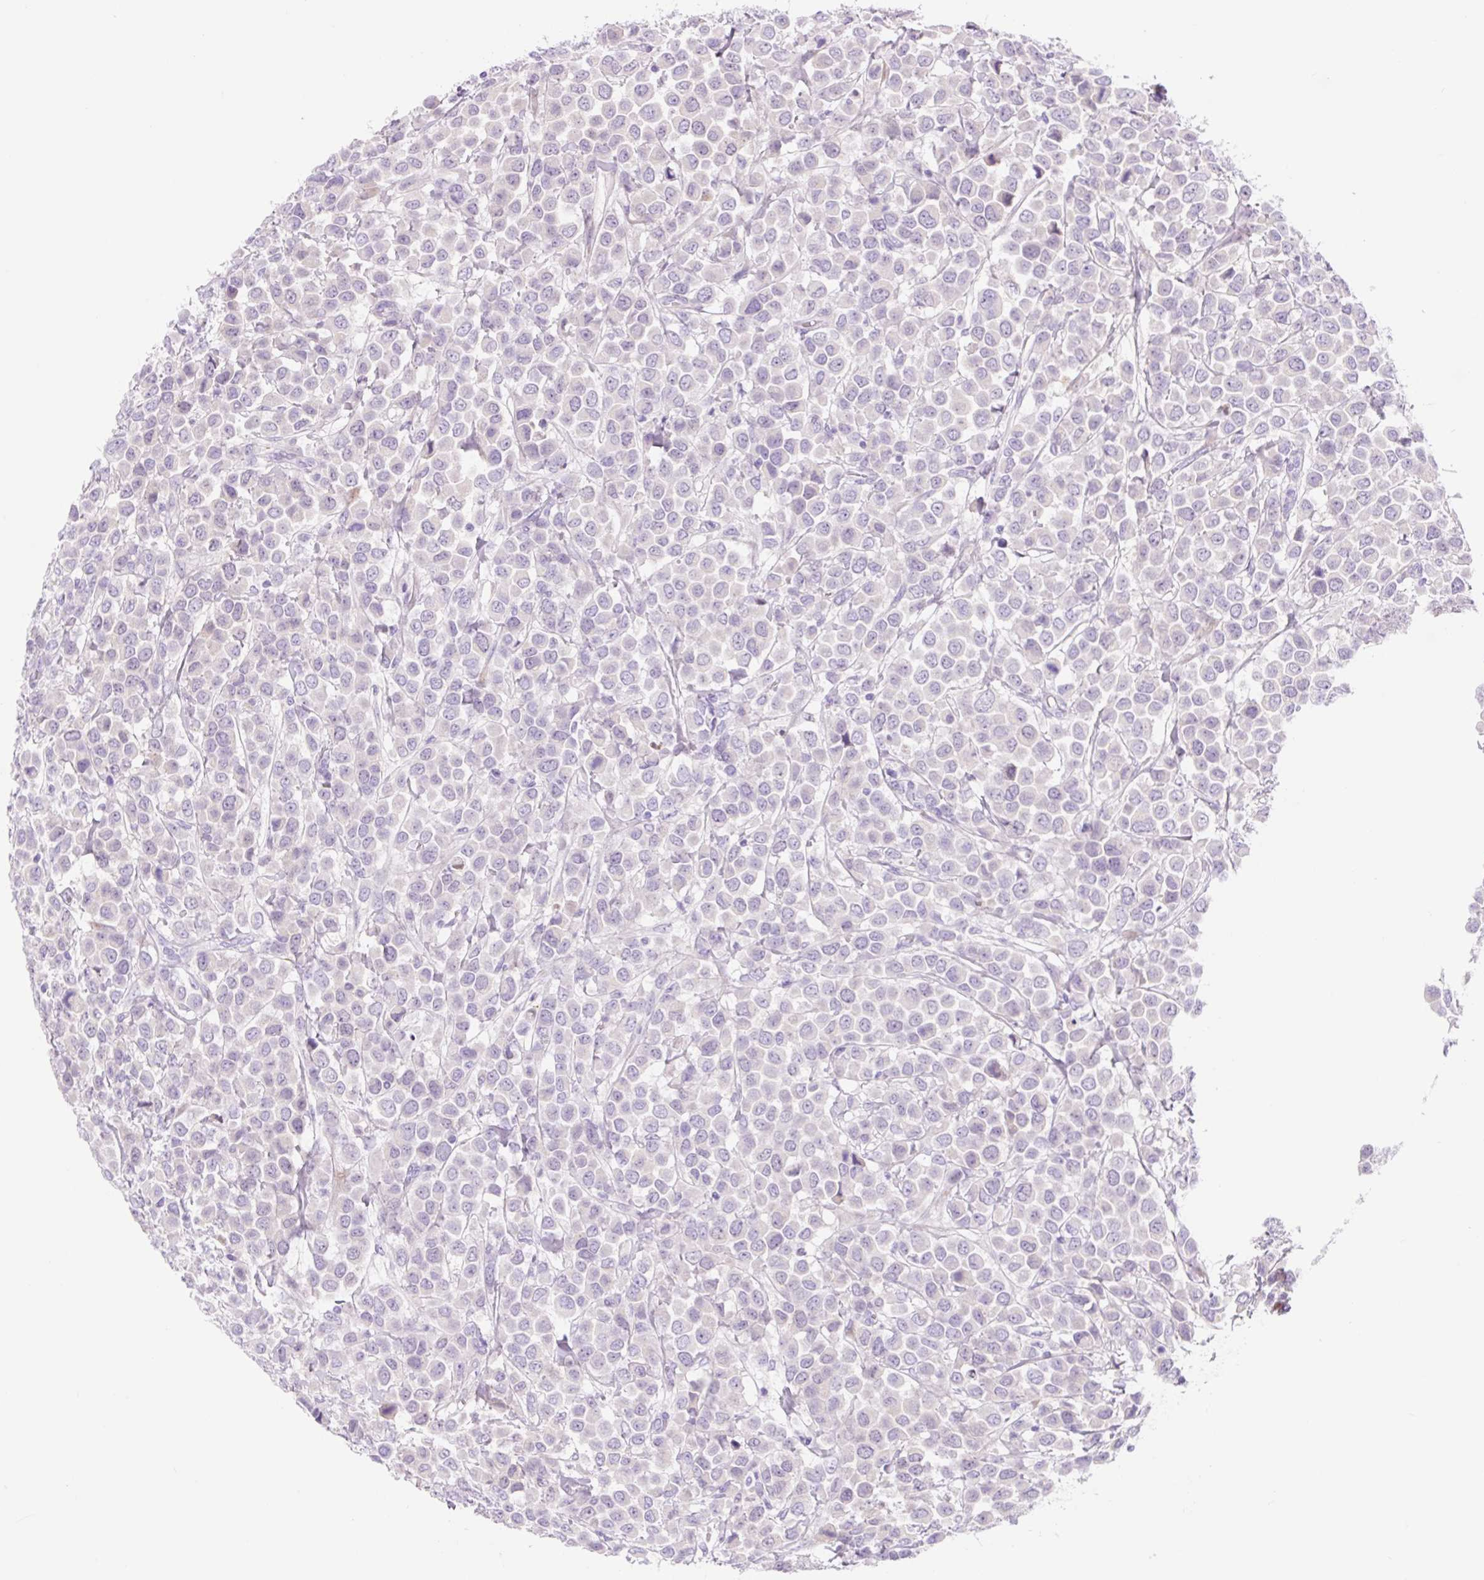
{"staining": {"intensity": "moderate", "quantity": "<25%", "location": "cytoplasmic/membranous"}, "tissue": "breast cancer", "cell_type": "Tumor cells", "image_type": "cancer", "snomed": [{"axis": "morphology", "description": "Duct carcinoma"}, {"axis": "topography", "description": "Breast"}], "caption": "Protein expression analysis of human breast infiltrating ductal carcinoma reveals moderate cytoplasmic/membranous positivity in approximately <25% of tumor cells. Using DAB (brown) and hematoxylin (blue) stains, captured at high magnification using brightfield microscopy.", "gene": "ZNF121", "patient": {"sex": "female", "age": 61}}